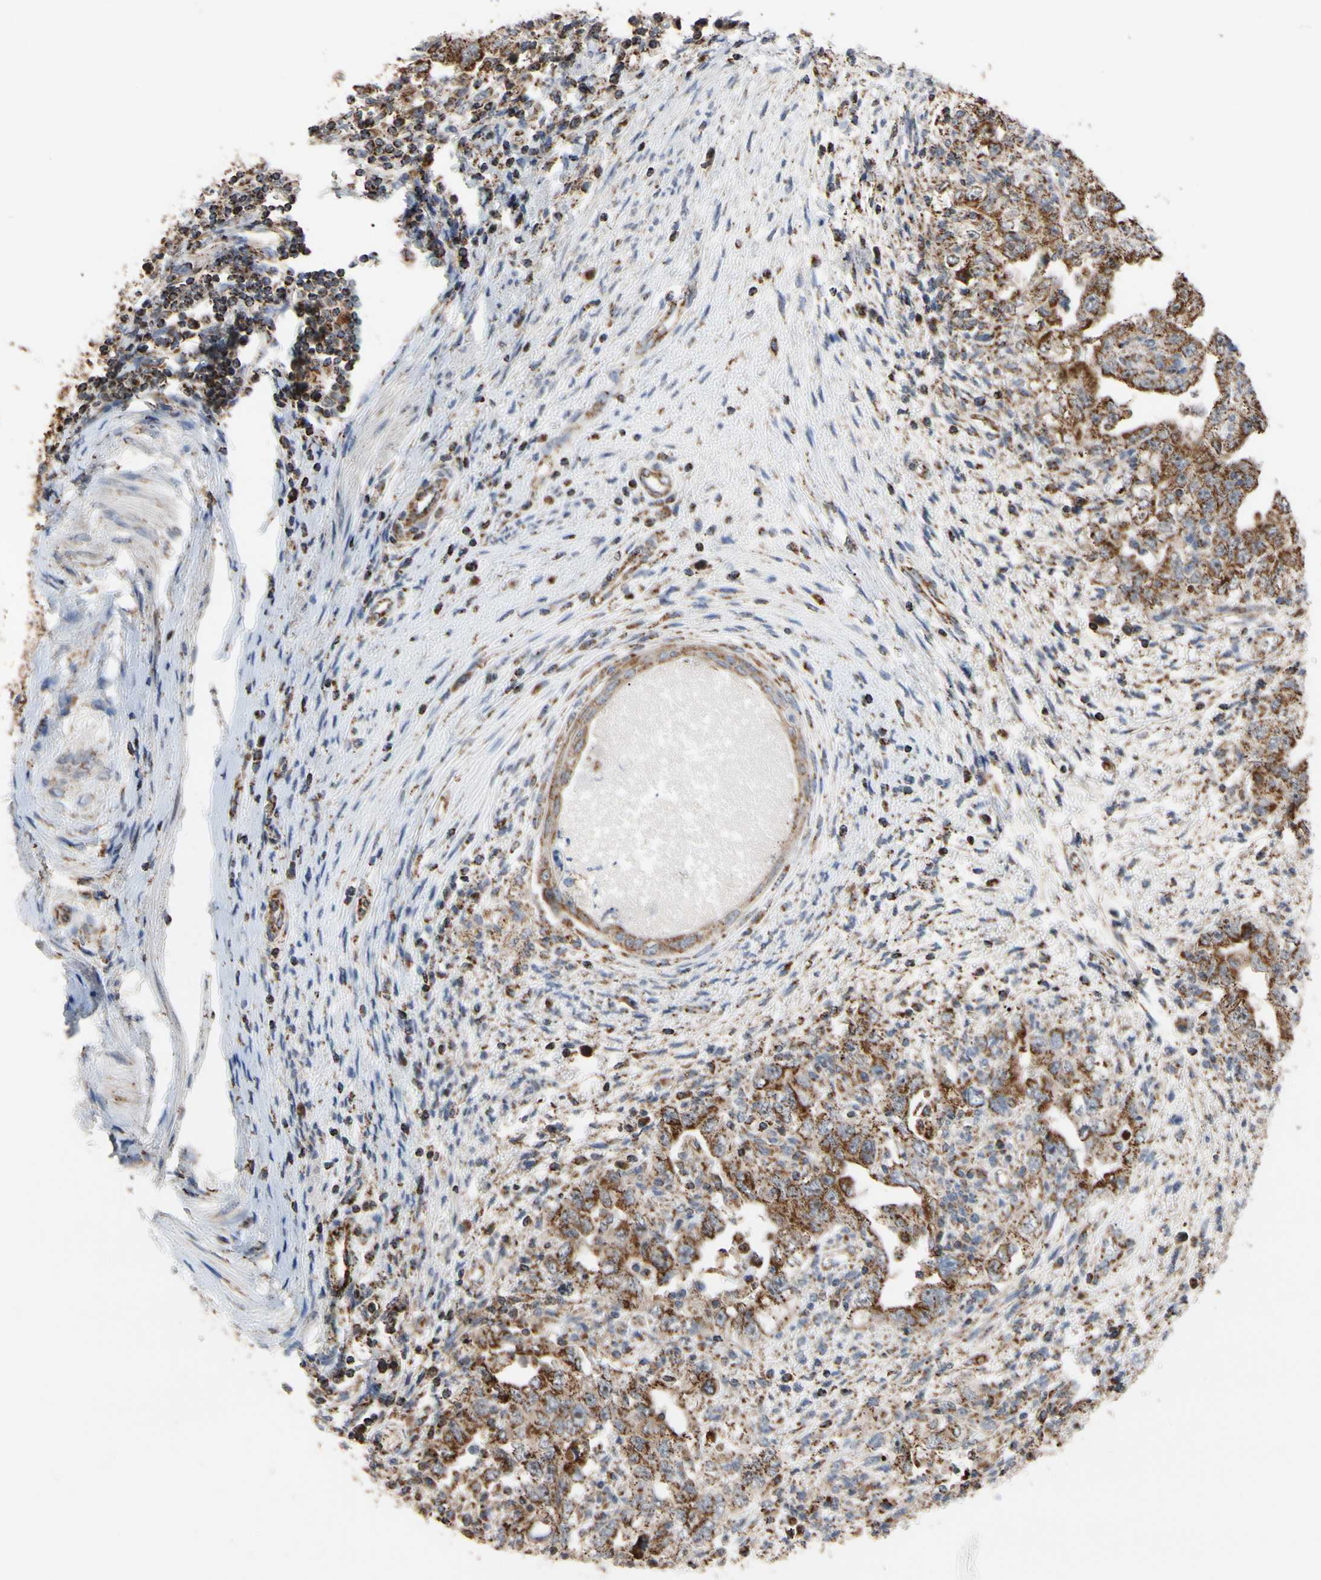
{"staining": {"intensity": "strong", "quantity": ">75%", "location": "cytoplasmic/membranous"}, "tissue": "testis cancer", "cell_type": "Tumor cells", "image_type": "cancer", "snomed": [{"axis": "morphology", "description": "Carcinoma, Embryonal, NOS"}, {"axis": "topography", "description": "Testis"}], "caption": "About >75% of tumor cells in human testis cancer reveal strong cytoplasmic/membranous protein expression as visualized by brown immunohistochemical staining.", "gene": "FAM110B", "patient": {"sex": "male", "age": 26}}